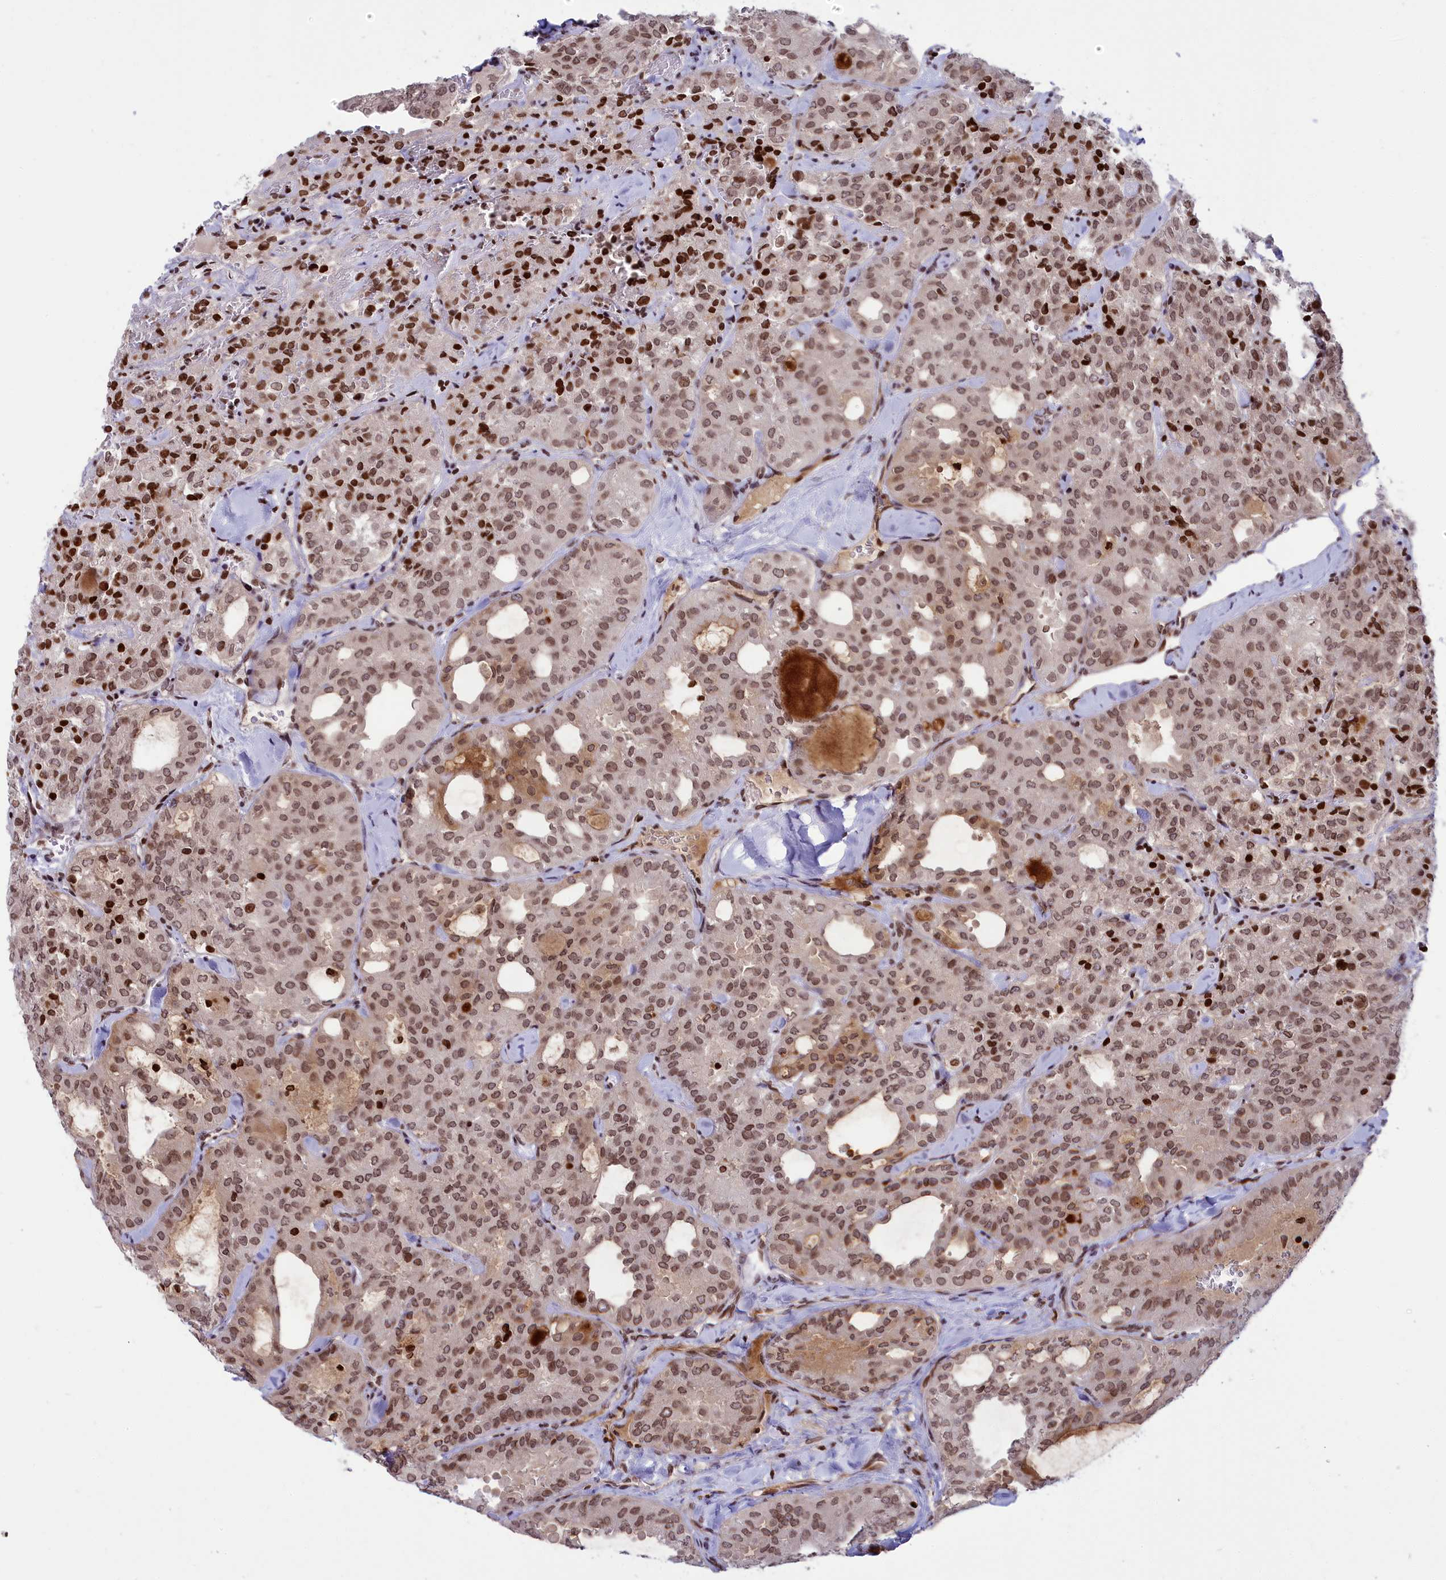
{"staining": {"intensity": "moderate", "quantity": ">75%", "location": "nuclear"}, "tissue": "thyroid cancer", "cell_type": "Tumor cells", "image_type": "cancer", "snomed": [{"axis": "morphology", "description": "Follicular adenoma carcinoma, NOS"}, {"axis": "topography", "description": "Thyroid gland"}], "caption": "An immunohistochemistry image of tumor tissue is shown. Protein staining in brown shows moderate nuclear positivity in thyroid cancer within tumor cells. The staining was performed using DAB to visualize the protein expression in brown, while the nuclei were stained in blue with hematoxylin (Magnification: 20x).", "gene": "TET2", "patient": {"sex": "male", "age": 75}}